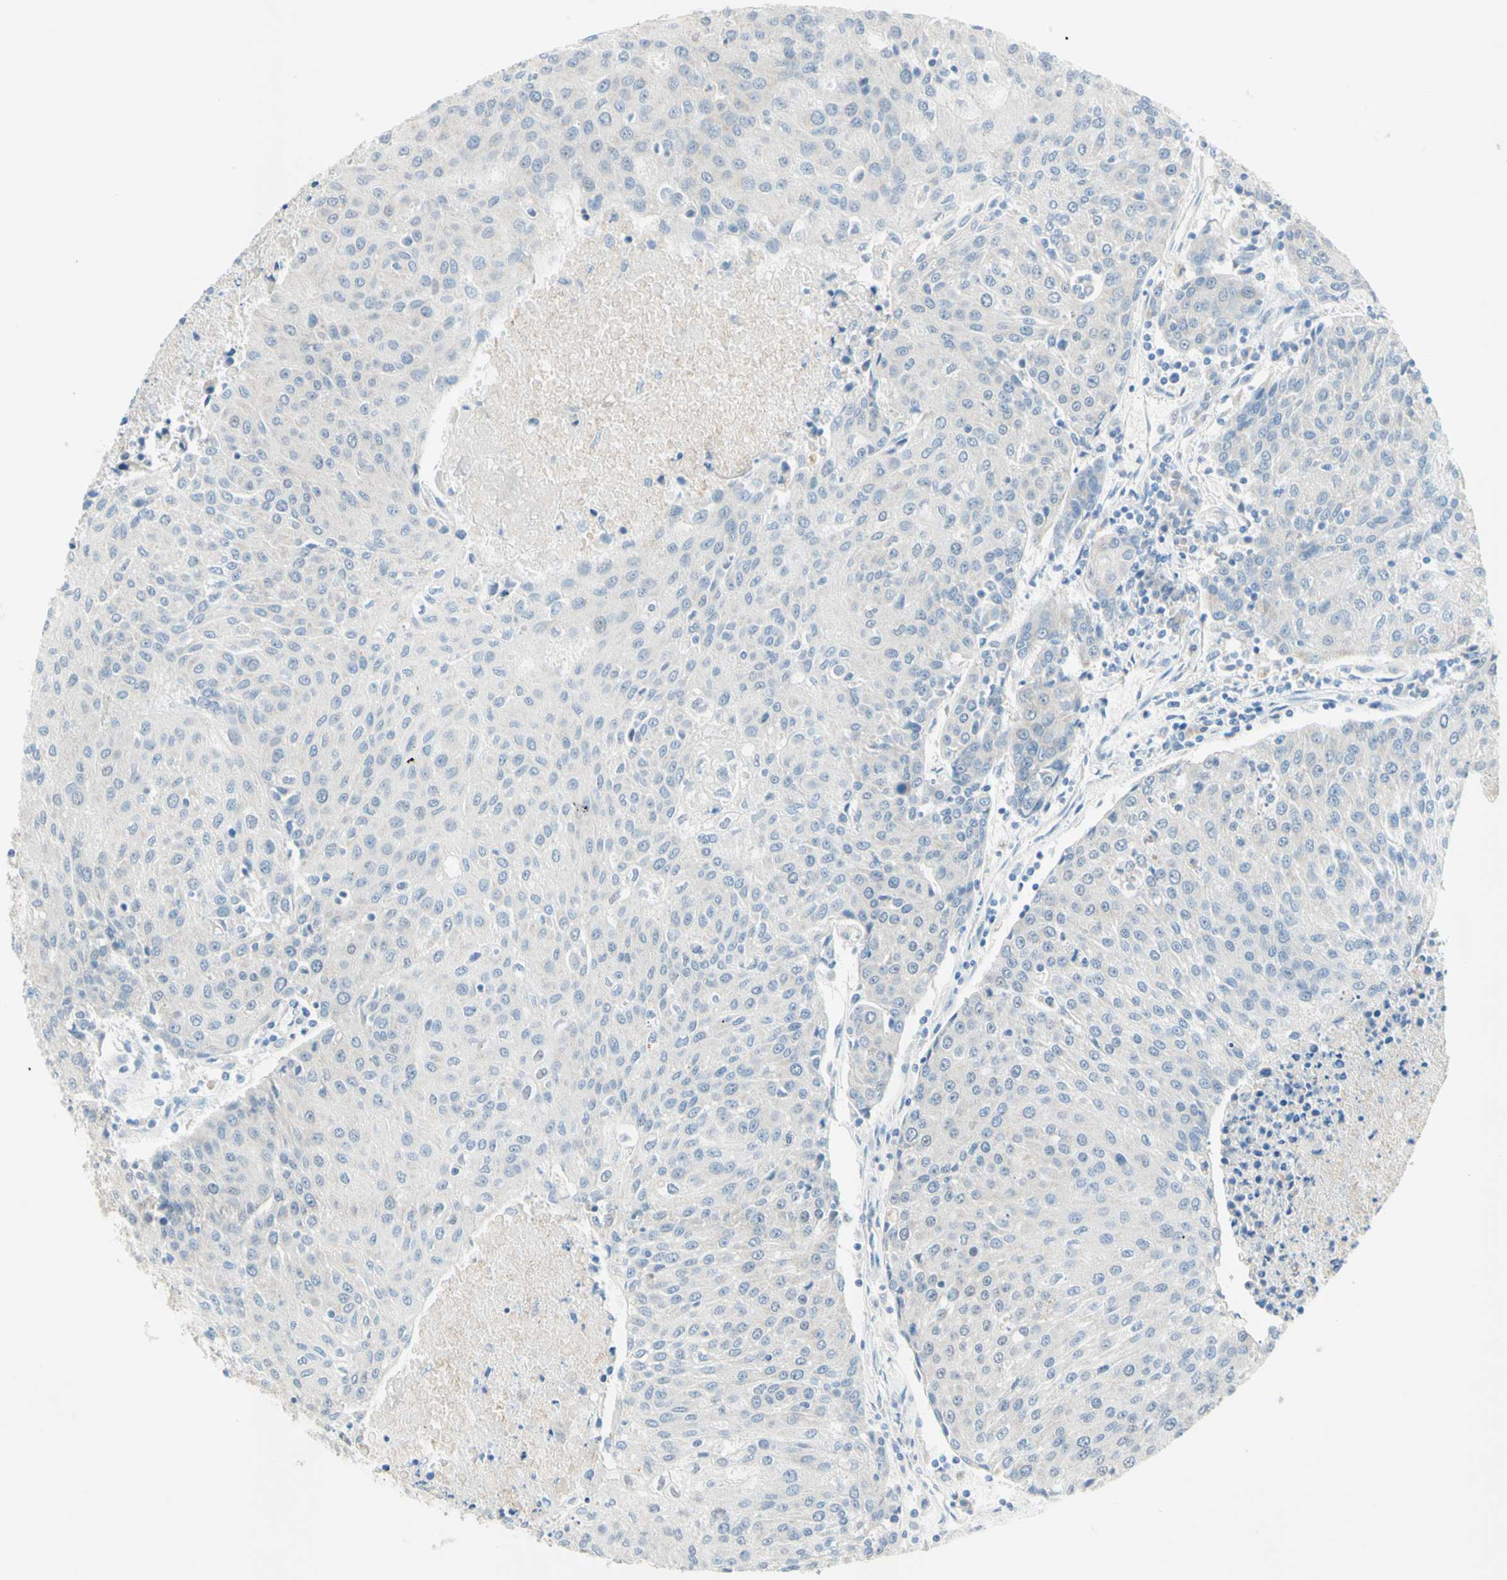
{"staining": {"intensity": "negative", "quantity": "none", "location": "none"}, "tissue": "urothelial cancer", "cell_type": "Tumor cells", "image_type": "cancer", "snomed": [{"axis": "morphology", "description": "Urothelial carcinoma, High grade"}, {"axis": "topography", "description": "Urinary bladder"}], "caption": "Urothelial cancer was stained to show a protein in brown. There is no significant positivity in tumor cells.", "gene": "MFF", "patient": {"sex": "female", "age": 85}}